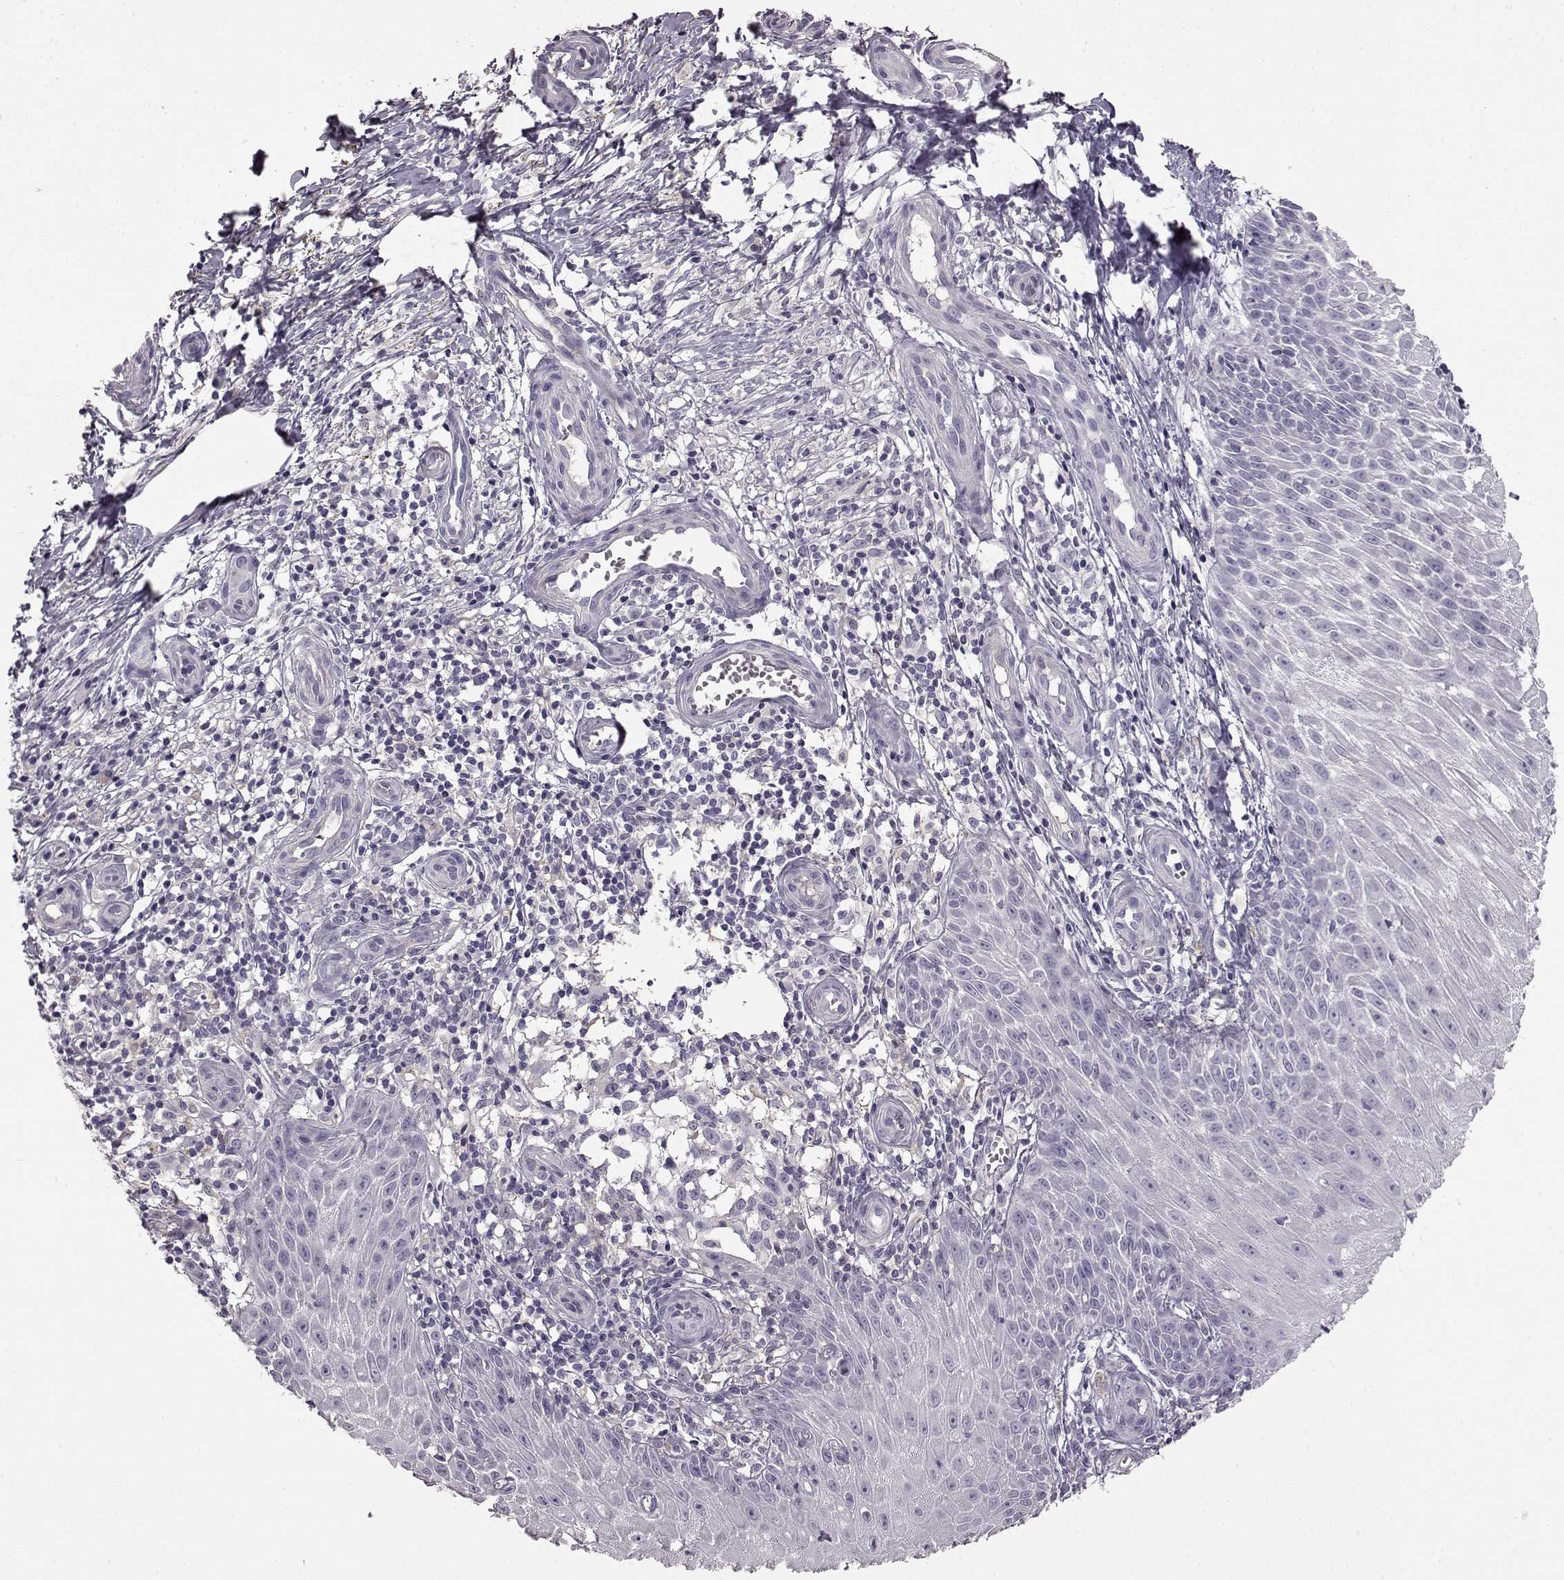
{"staining": {"intensity": "negative", "quantity": "none", "location": "none"}, "tissue": "melanoma", "cell_type": "Tumor cells", "image_type": "cancer", "snomed": [{"axis": "morphology", "description": "Malignant melanoma, NOS"}, {"axis": "topography", "description": "Skin"}], "caption": "Immunohistochemistry (IHC) histopathology image of malignant melanoma stained for a protein (brown), which displays no positivity in tumor cells. The staining is performed using DAB brown chromogen with nuclei counter-stained in using hematoxylin.", "gene": "KRT85", "patient": {"sex": "female", "age": 53}}